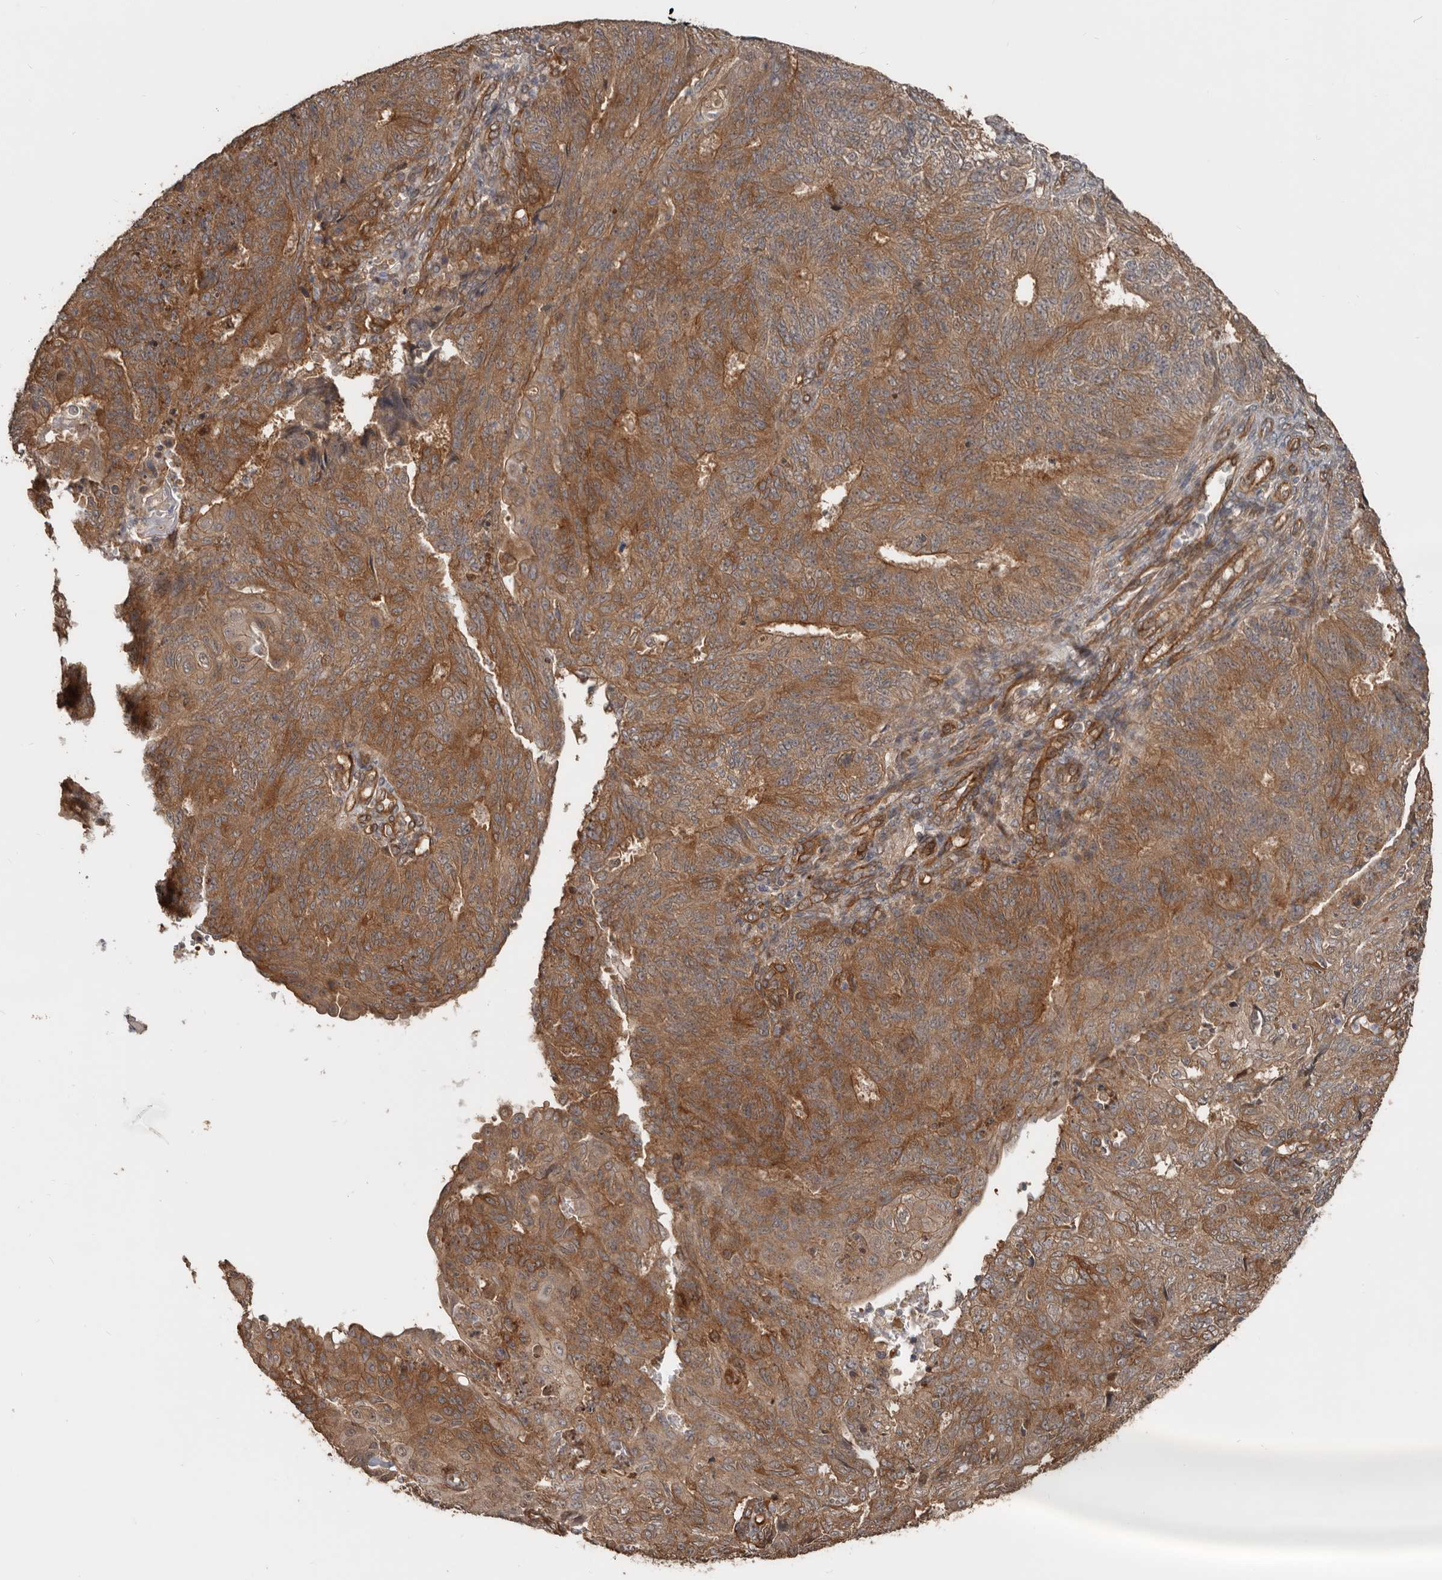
{"staining": {"intensity": "moderate", "quantity": ">75%", "location": "cytoplasmic/membranous"}, "tissue": "endometrial cancer", "cell_type": "Tumor cells", "image_type": "cancer", "snomed": [{"axis": "morphology", "description": "Adenocarcinoma, NOS"}, {"axis": "topography", "description": "Endometrium"}], "caption": "Human endometrial cancer (adenocarcinoma) stained for a protein (brown) displays moderate cytoplasmic/membranous positive expression in about >75% of tumor cells.", "gene": "EXOC3L1", "patient": {"sex": "female", "age": 32}}